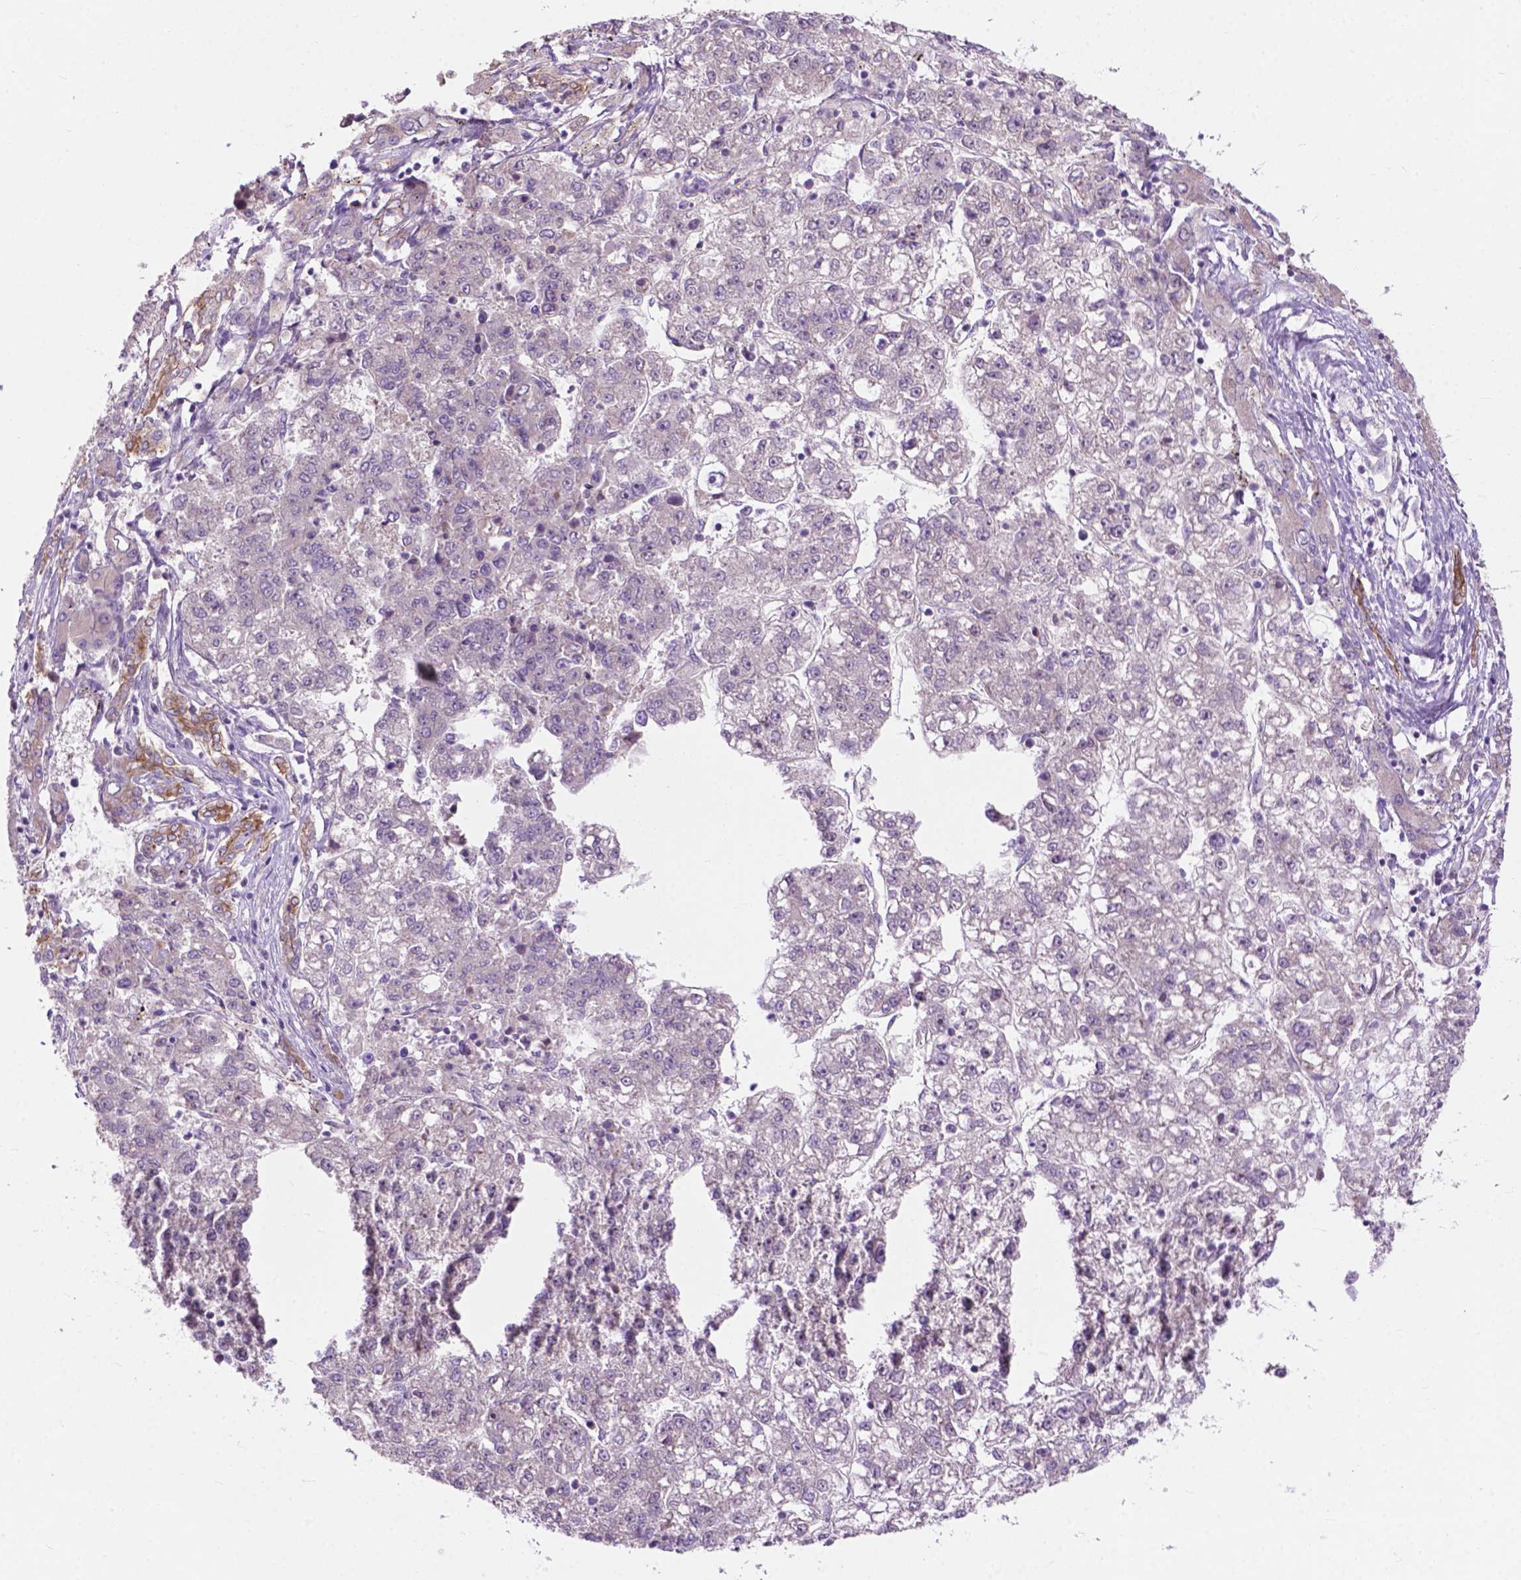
{"staining": {"intensity": "negative", "quantity": "none", "location": "none"}, "tissue": "liver cancer", "cell_type": "Tumor cells", "image_type": "cancer", "snomed": [{"axis": "morphology", "description": "Carcinoma, Hepatocellular, NOS"}, {"axis": "topography", "description": "Liver"}], "caption": "This is a micrograph of IHC staining of hepatocellular carcinoma (liver), which shows no positivity in tumor cells.", "gene": "MZT1", "patient": {"sex": "male", "age": 56}}